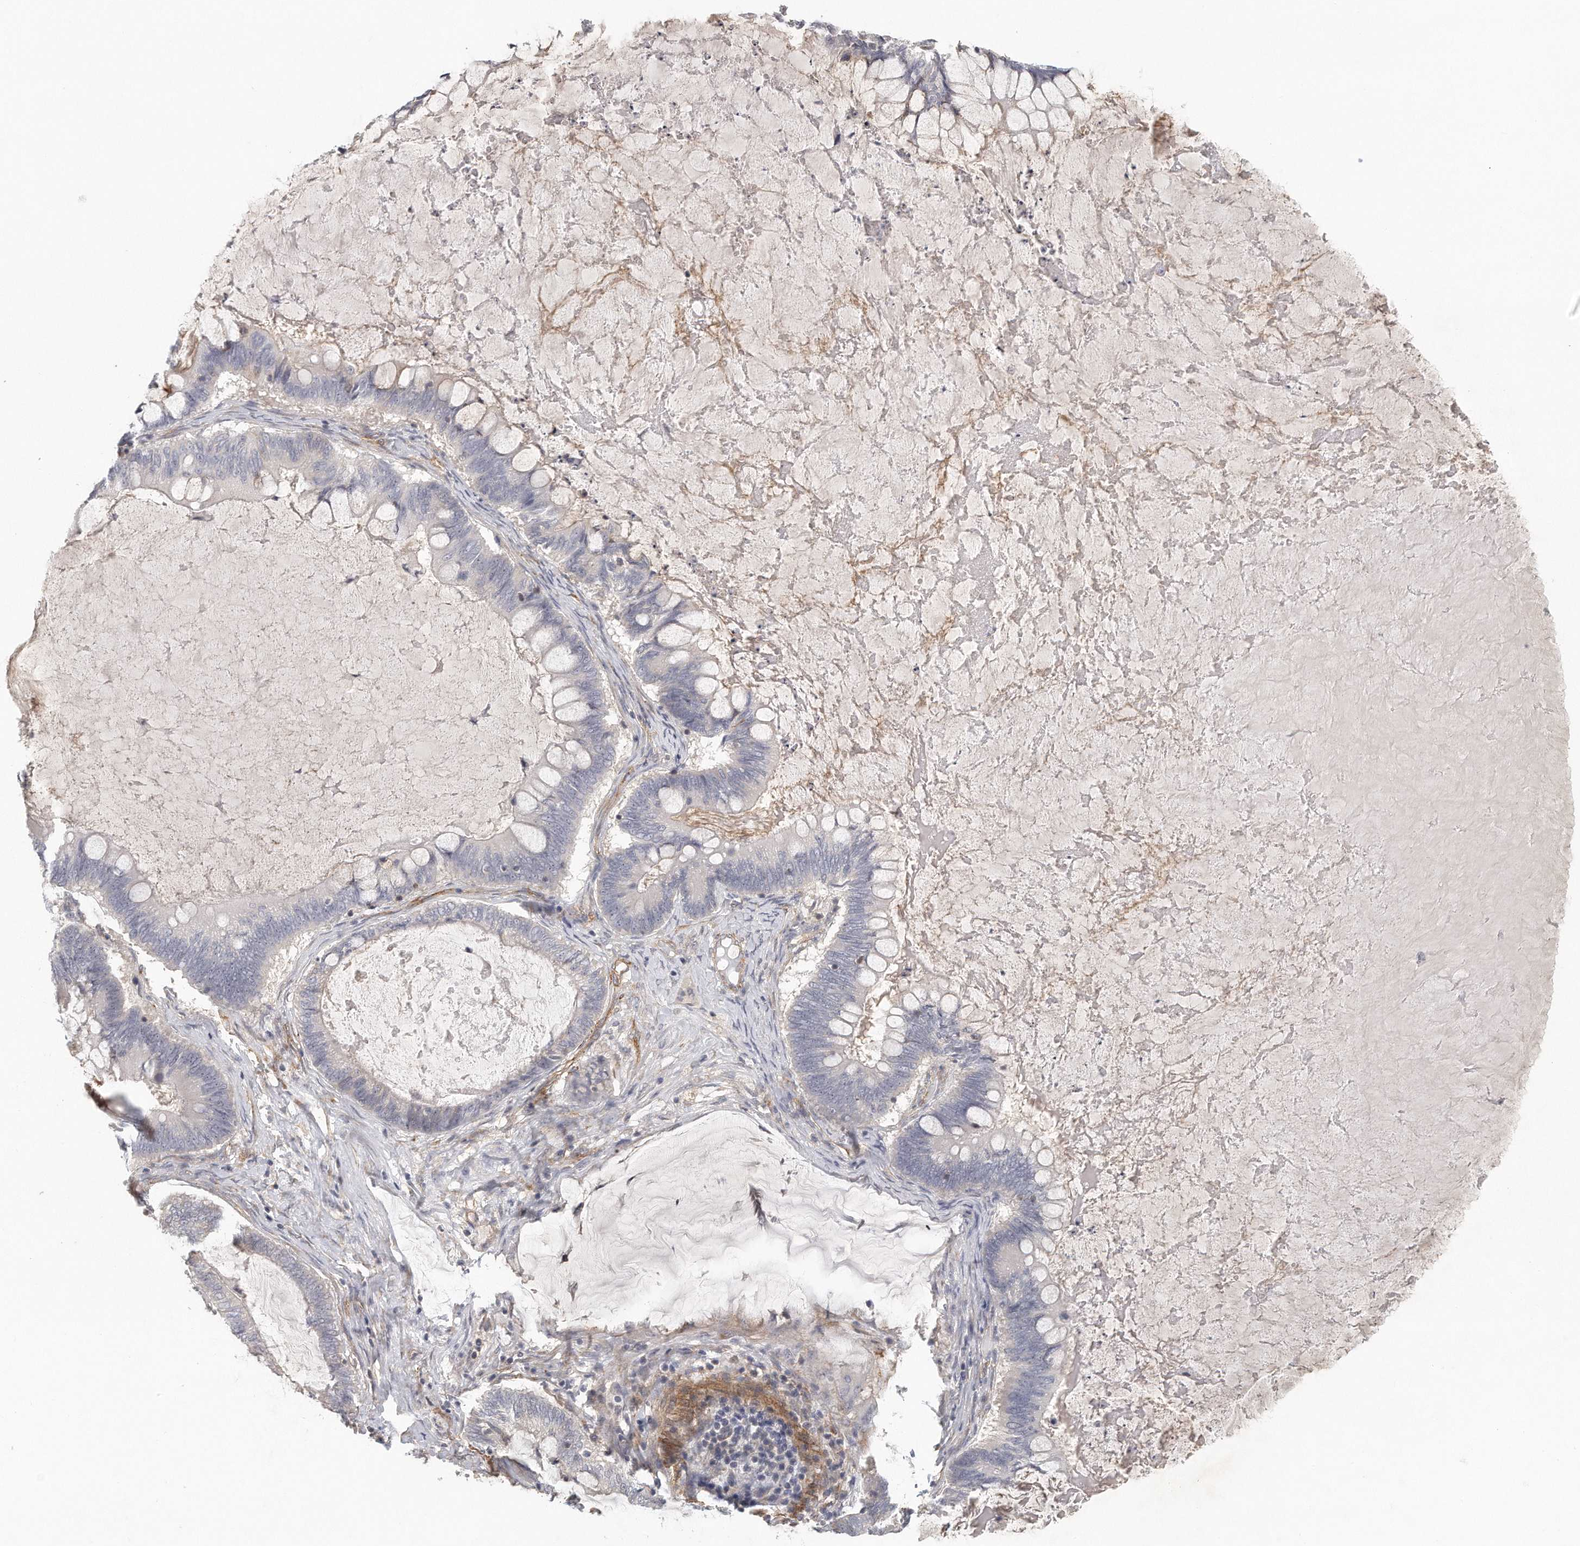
{"staining": {"intensity": "negative", "quantity": "none", "location": "none"}, "tissue": "ovarian cancer", "cell_type": "Tumor cells", "image_type": "cancer", "snomed": [{"axis": "morphology", "description": "Cystadenocarcinoma, mucinous, NOS"}, {"axis": "topography", "description": "Ovary"}], "caption": "The histopathology image displays no significant positivity in tumor cells of ovarian cancer.", "gene": "MTERF4", "patient": {"sex": "female", "age": 61}}